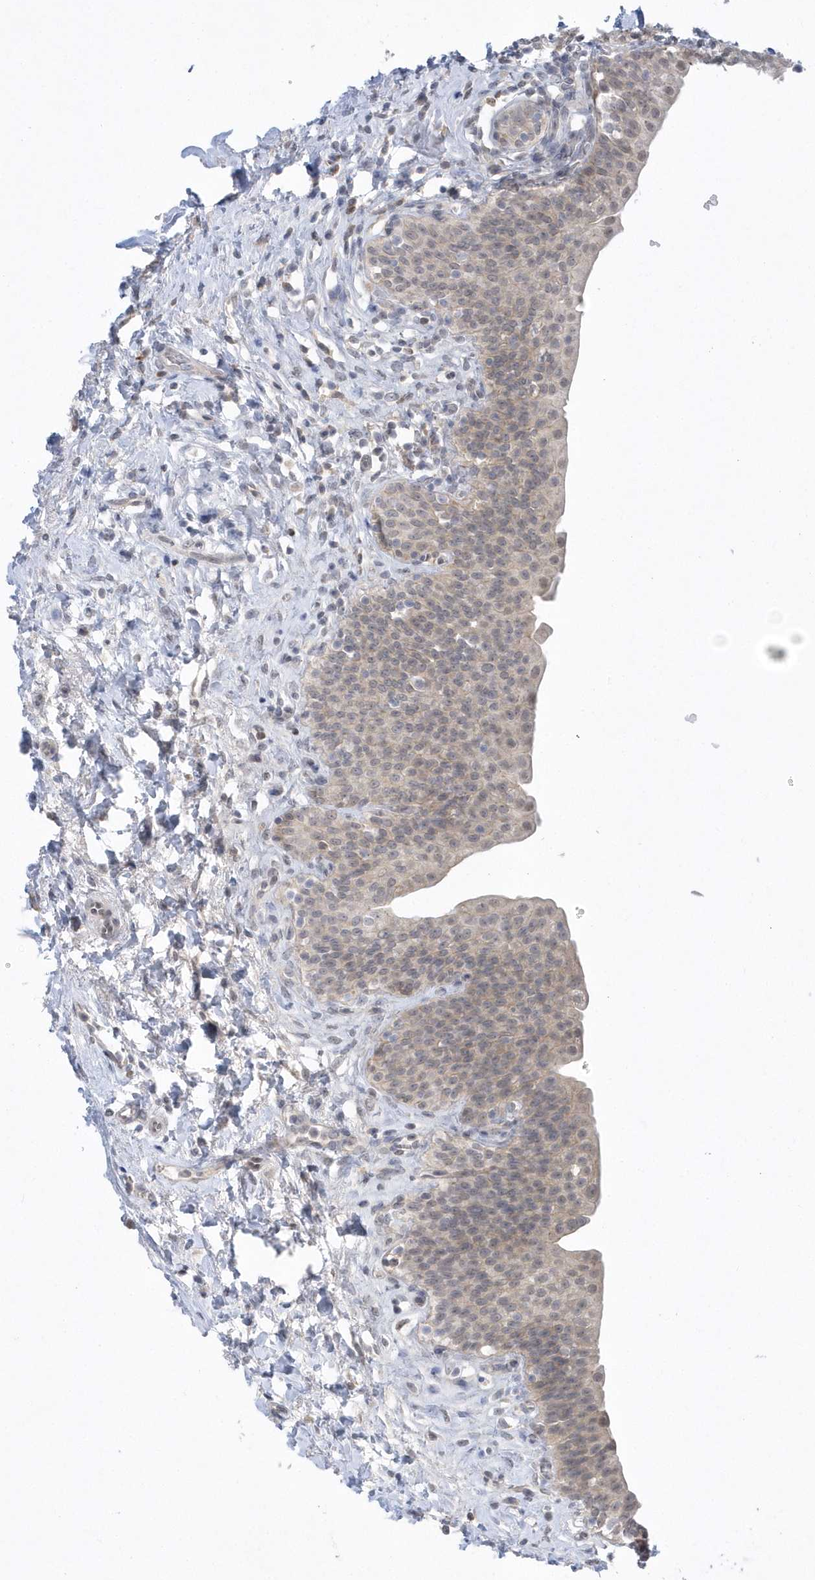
{"staining": {"intensity": "weak", "quantity": ">75%", "location": "cytoplasmic/membranous,nuclear"}, "tissue": "urinary bladder", "cell_type": "Urothelial cells", "image_type": "normal", "snomed": [{"axis": "morphology", "description": "Normal tissue, NOS"}, {"axis": "topography", "description": "Urinary bladder"}], "caption": "Urinary bladder stained for a protein displays weak cytoplasmic/membranous,nuclear positivity in urothelial cells. (Brightfield microscopy of DAB IHC at high magnification).", "gene": "ZC3H12D", "patient": {"sex": "male", "age": 83}}